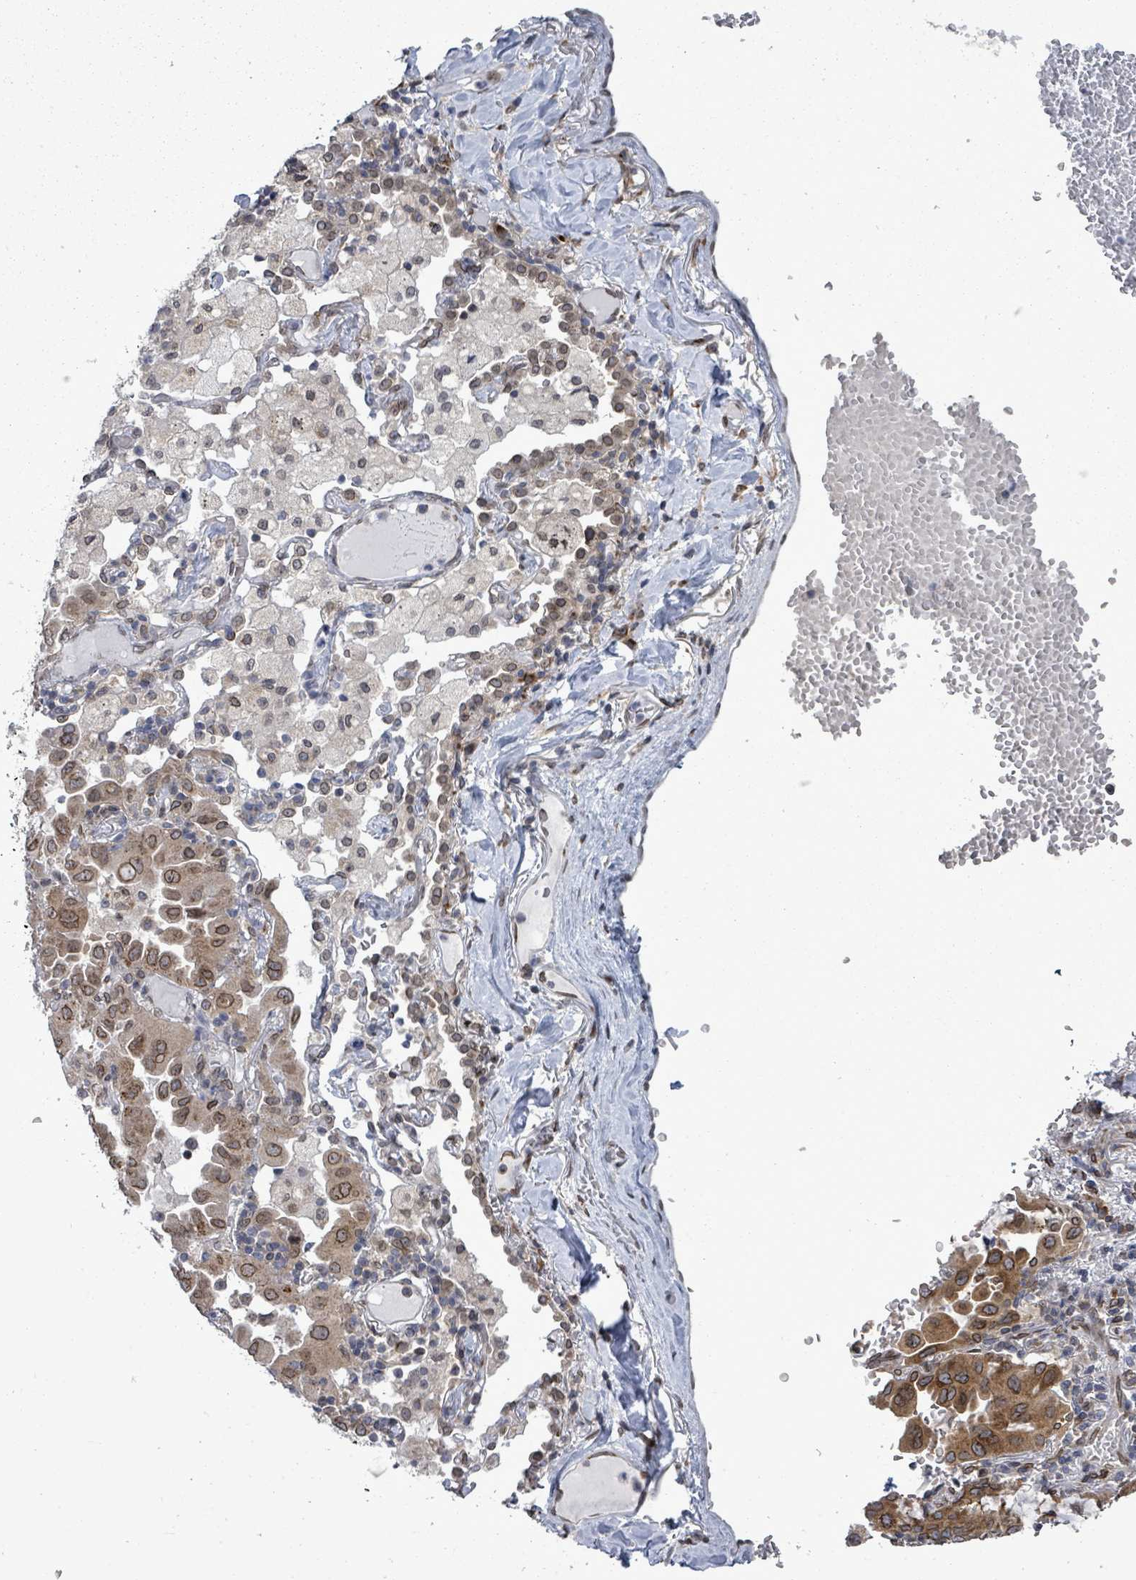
{"staining": {"intensity": "moderate", "quantity": ">75%", "location": "cytoplasmic/membranous,nuclear"}, "tissue": "lung cancer", "cell_type": "Tumor cells", "image_type": "cancer", "snomed": [{"axis": "morphology", "description": "Adenocarcinoma, NOS"}, {"axis": "topography", "description": "Lung"}], "caption": "Immunohistochemical staining of lung cancer (adenocarcinoma) demonstrates medium levels of moderate cytoplasmic/membranous and nuclear positivity in approximately >75% of tumor cells.", "gene": "ARFGAP1", "patient": {"sex": "male", "age": 64}}